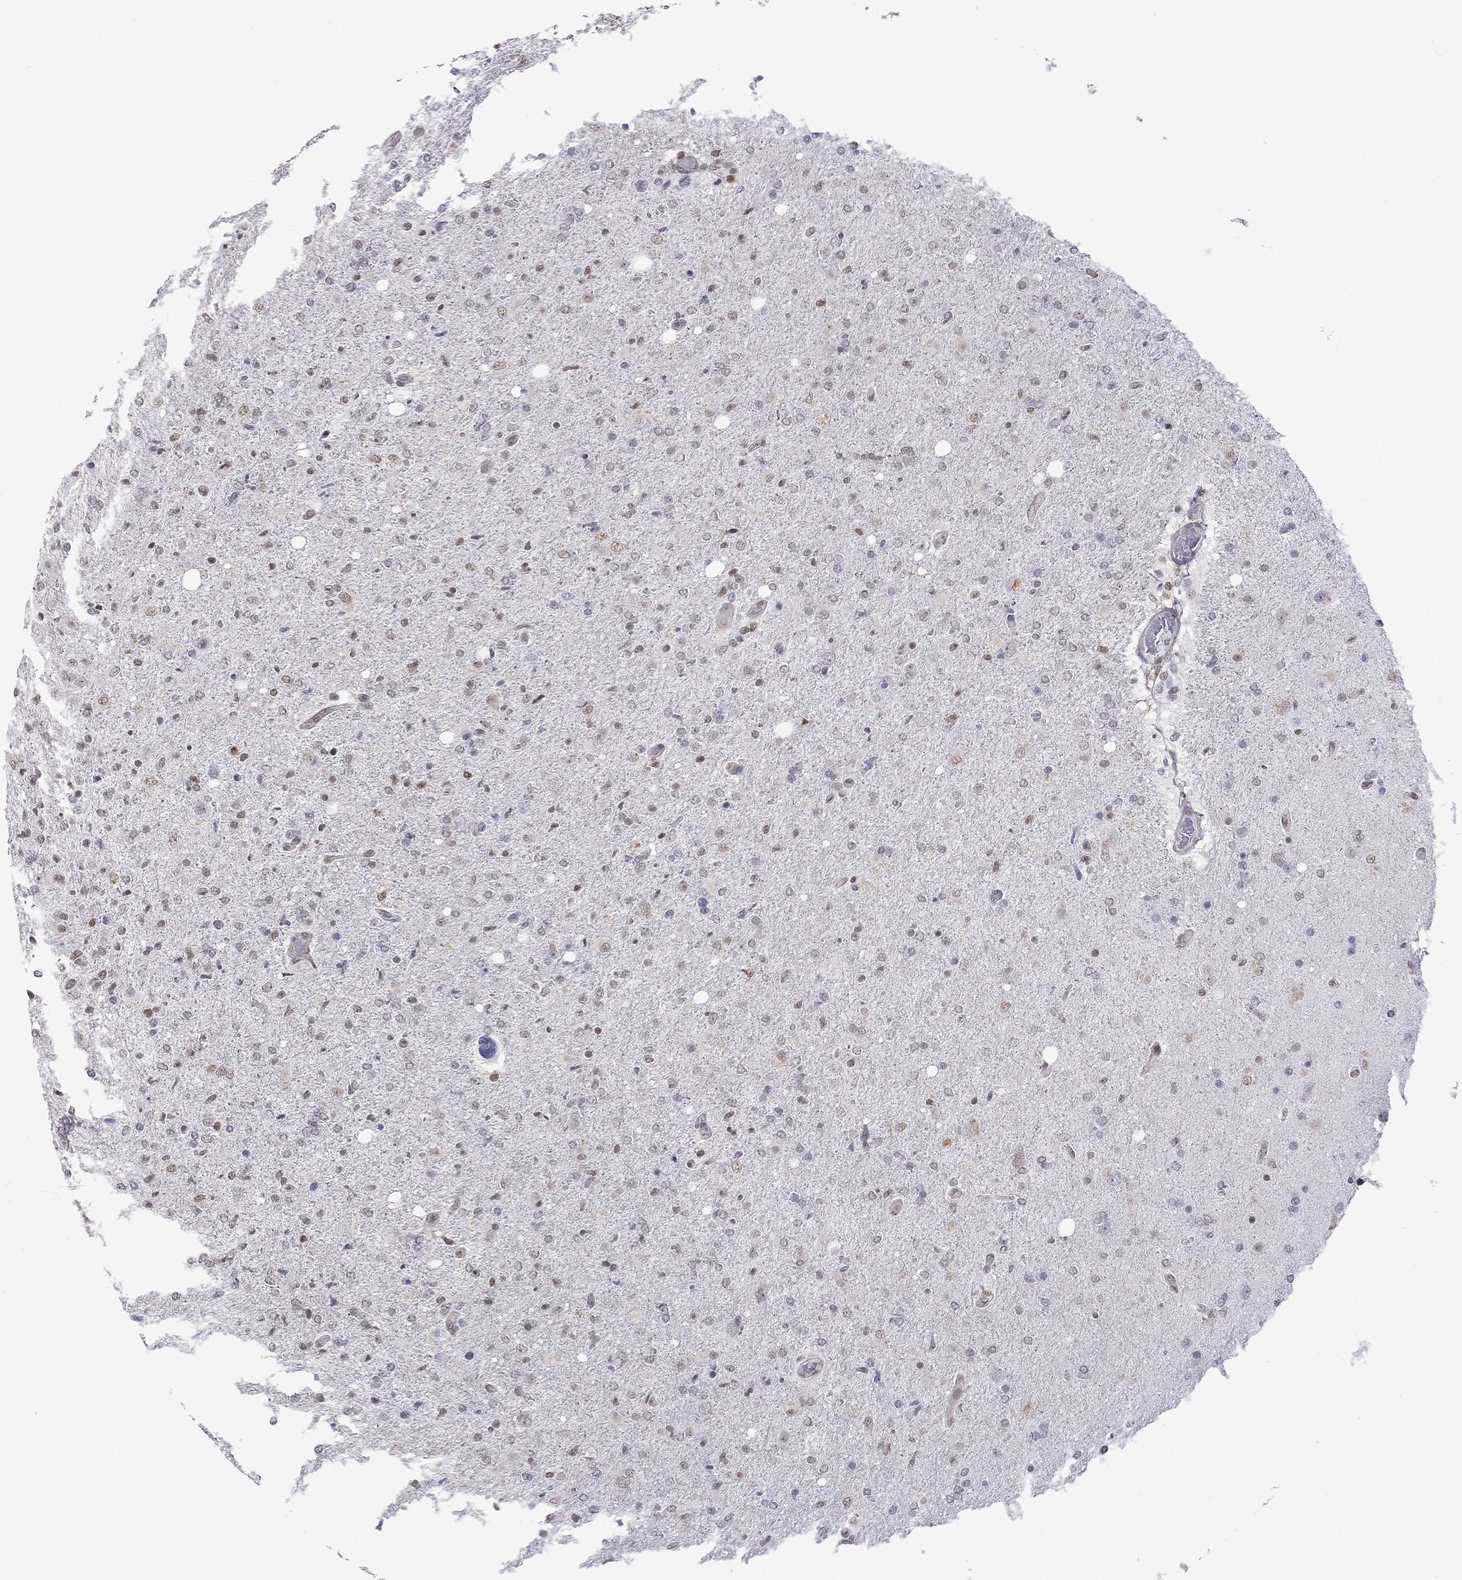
{"staining": {"intensity": "weak", "quantity": "<25%", "location": "nuclear"}, "tissue": "glioma", "cell_type": "Tumor cells", "image_type": "cancer", "snomed": [{"axis": "morphology", "description": "Glioma, malignant, High grade"}, {"axis": "topography", "description": "Cerebral cortex"}], "caption": "Malignant high-grade glioma was stained to show a protein in brown. There is no significant positivity in tumor cells.", "gene": "RFWD3", "patient": {"sex": "male", "age": 70}}